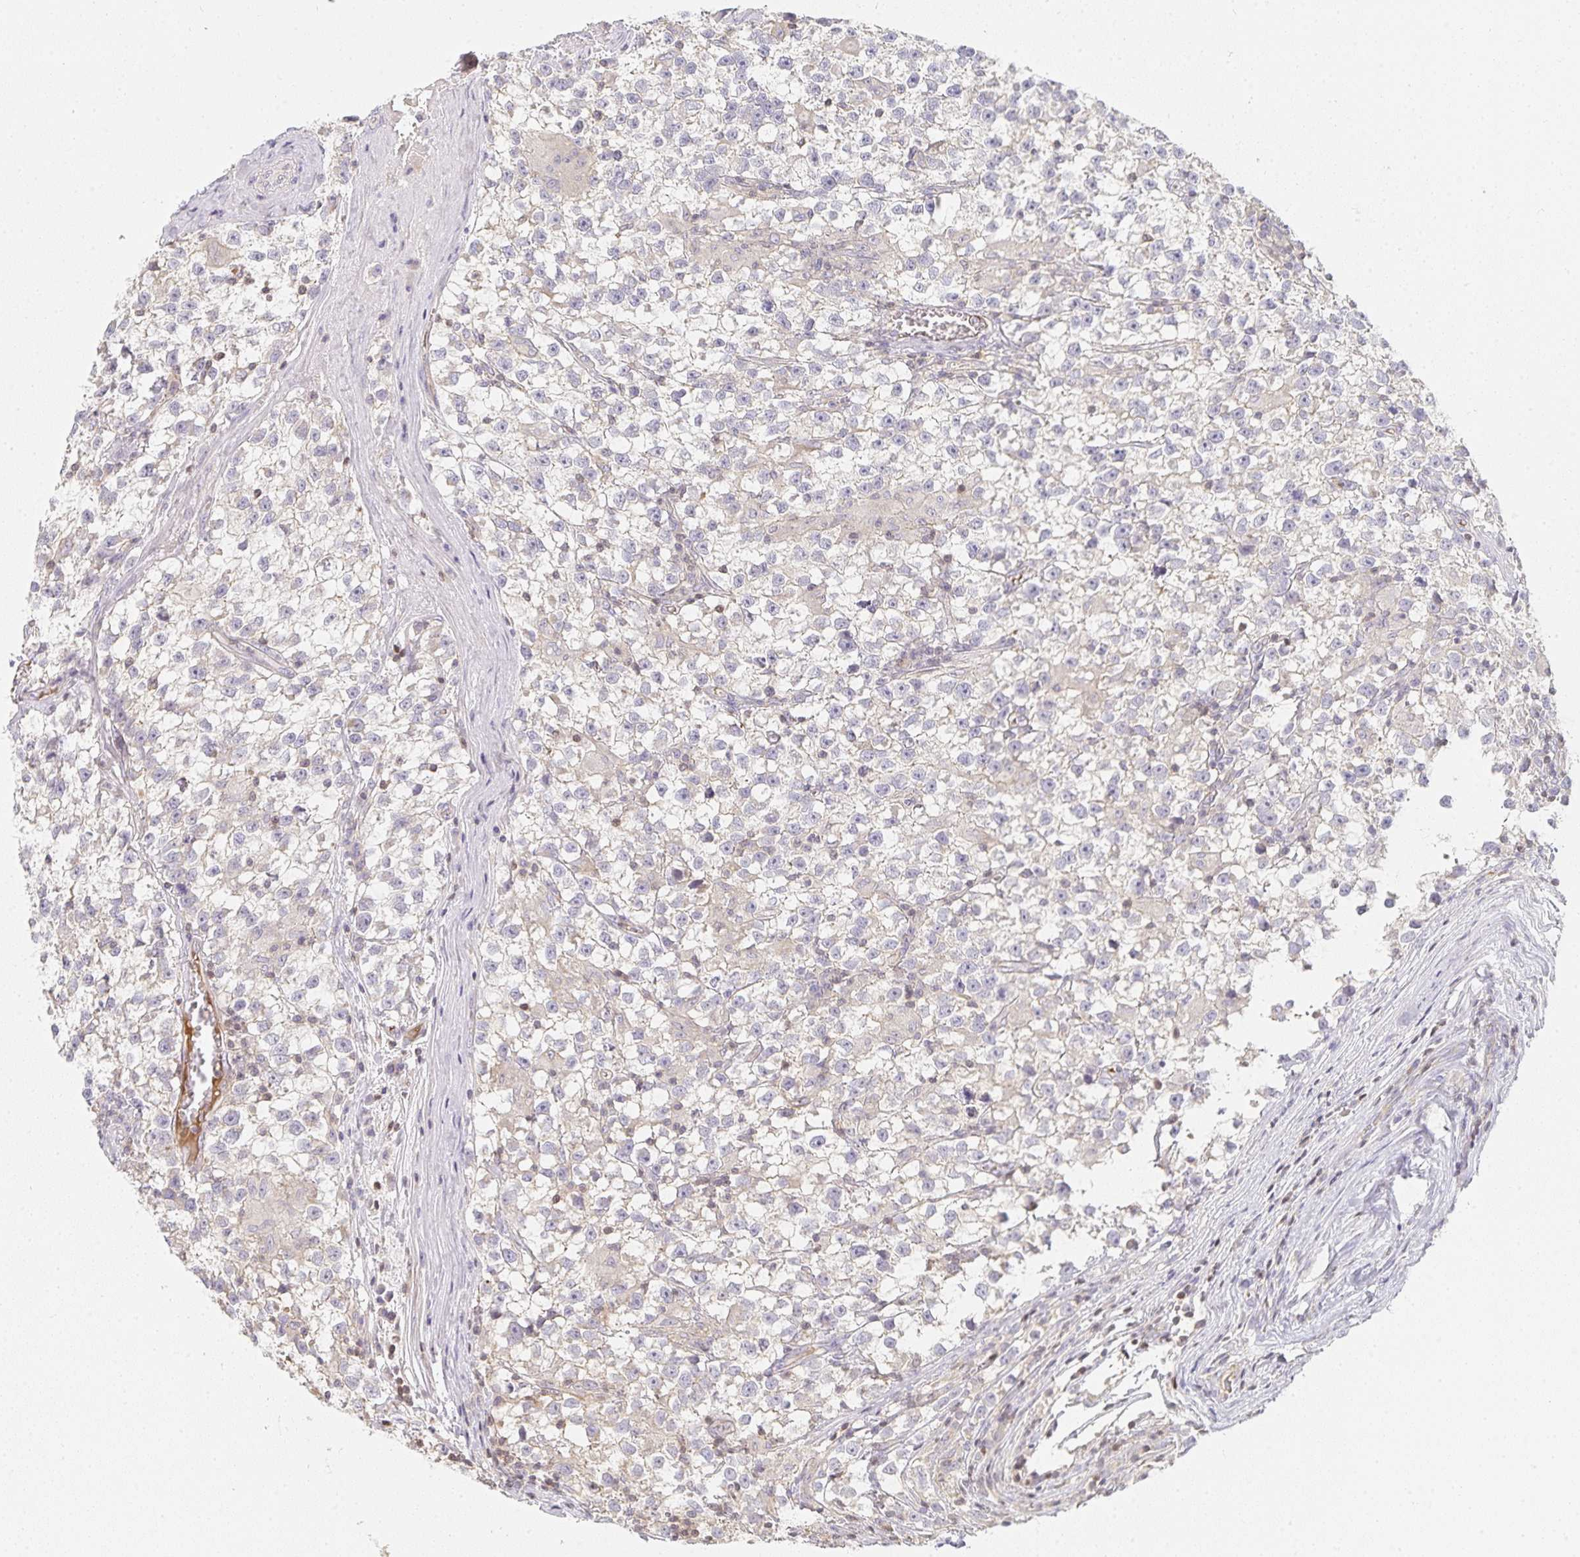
{"staining": {"intensity": "negative", "quantity": "none", "location": "none"}, "tissue": "testis cancer", "cell_type": "Tumor cells", "image_type": "cancer", "snomed": [{"axis": "morphology", "description": "Seminoma, NOS"}, {"axis": "topography", "description": "Testis"}], "caption": "Immunohistochemistry micrograph of neoplastic tissue: testis seminoma stained with DAB demonstrates no significant protein positivity in tumor cells.", "gene": "GATA3", "patient": {"sex": "male", "age": 31}}